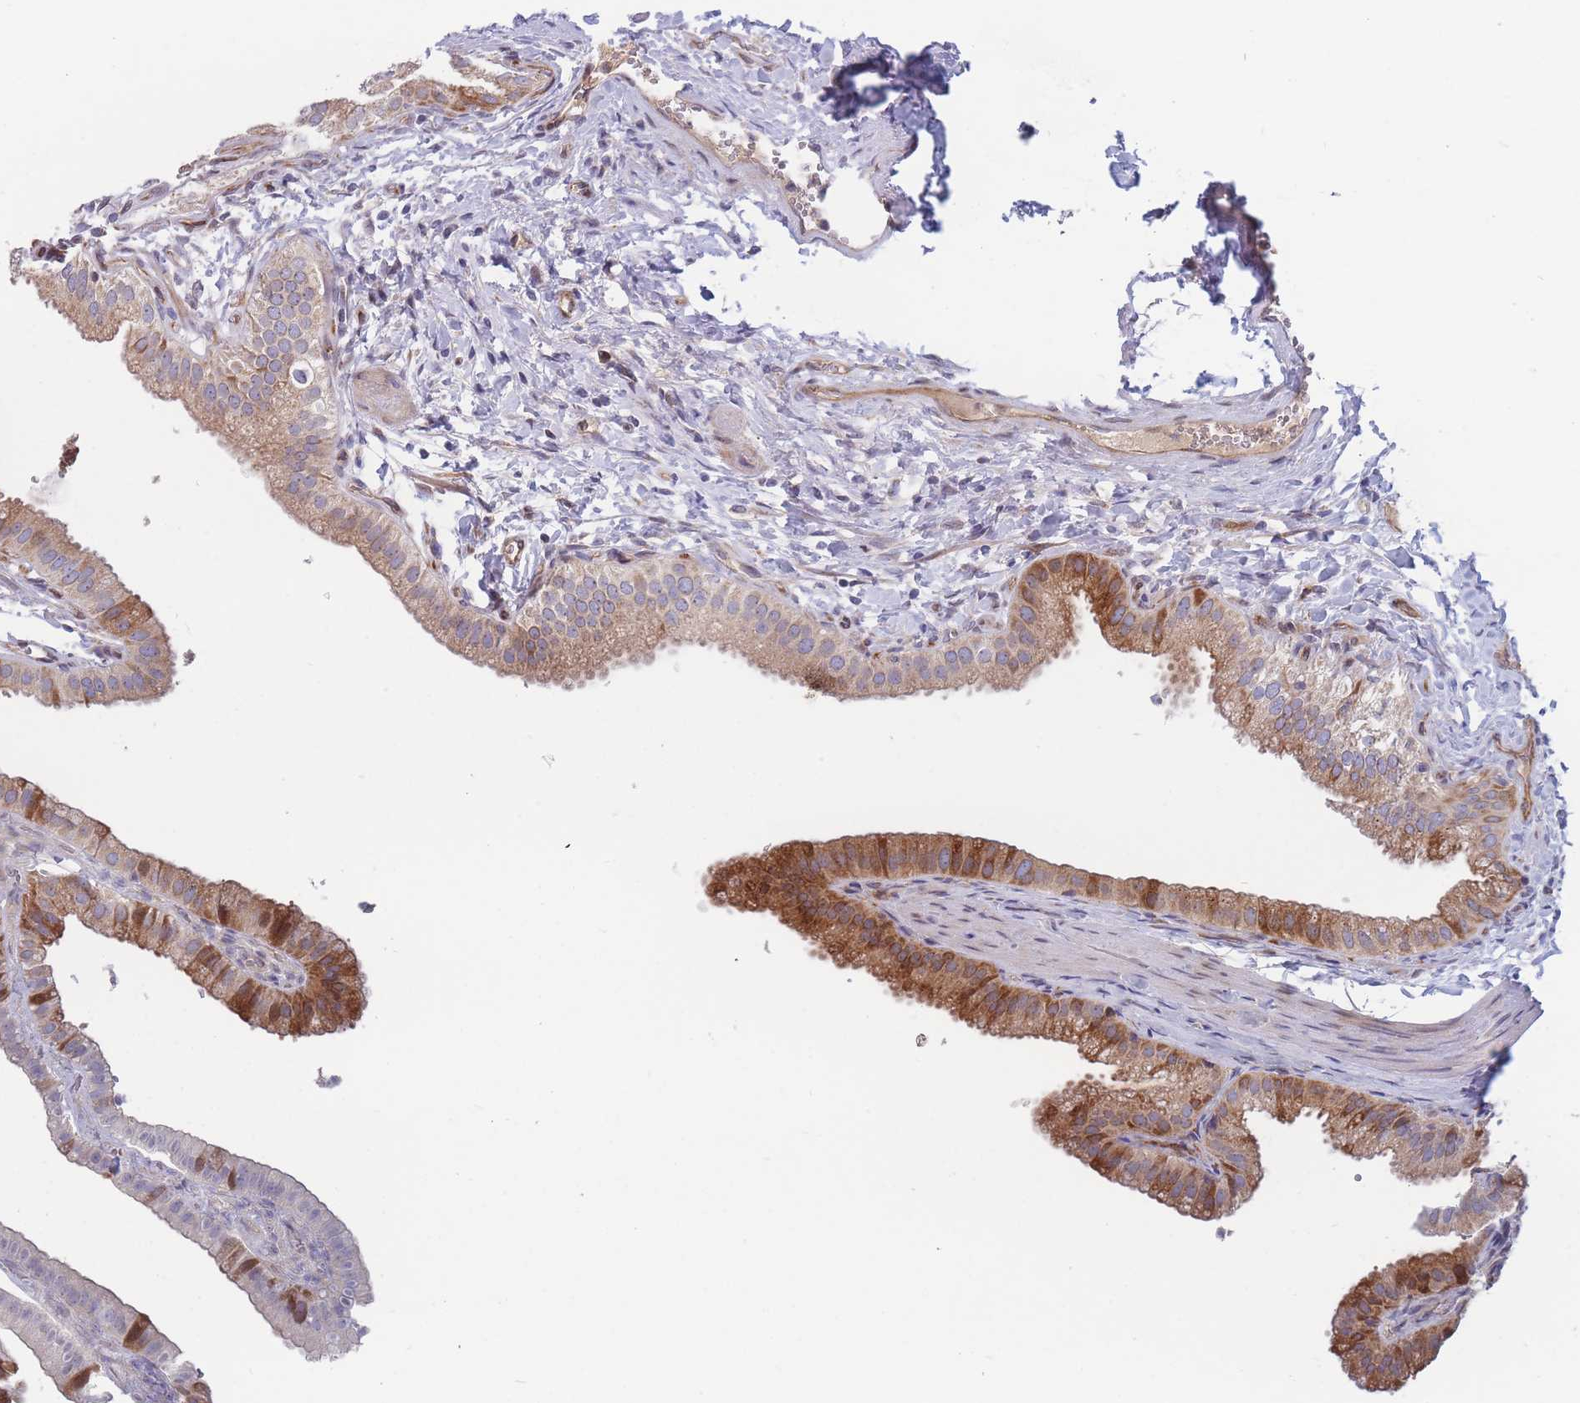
{"staining": {"intensity": "moderate", "quantity": ">75%", "location": "cytoplasmic/membranous"}, "tissue": "gallbladder", "cell_type": "Glandular cells", "image_type": "normal", "snomed": [{"axis": "morphology", "description": "Normal tissue, NOS"}, {"axis": "topography", "description": "Gallbladder"}], "caption": "Human gallbladder stained with a brown dye displays moderate cytoplasmic/membranous positive staining in approximately >75% of glandular cells.", "gene": "TMEM131L", "patient": {"sex": "female", "age": 61}}